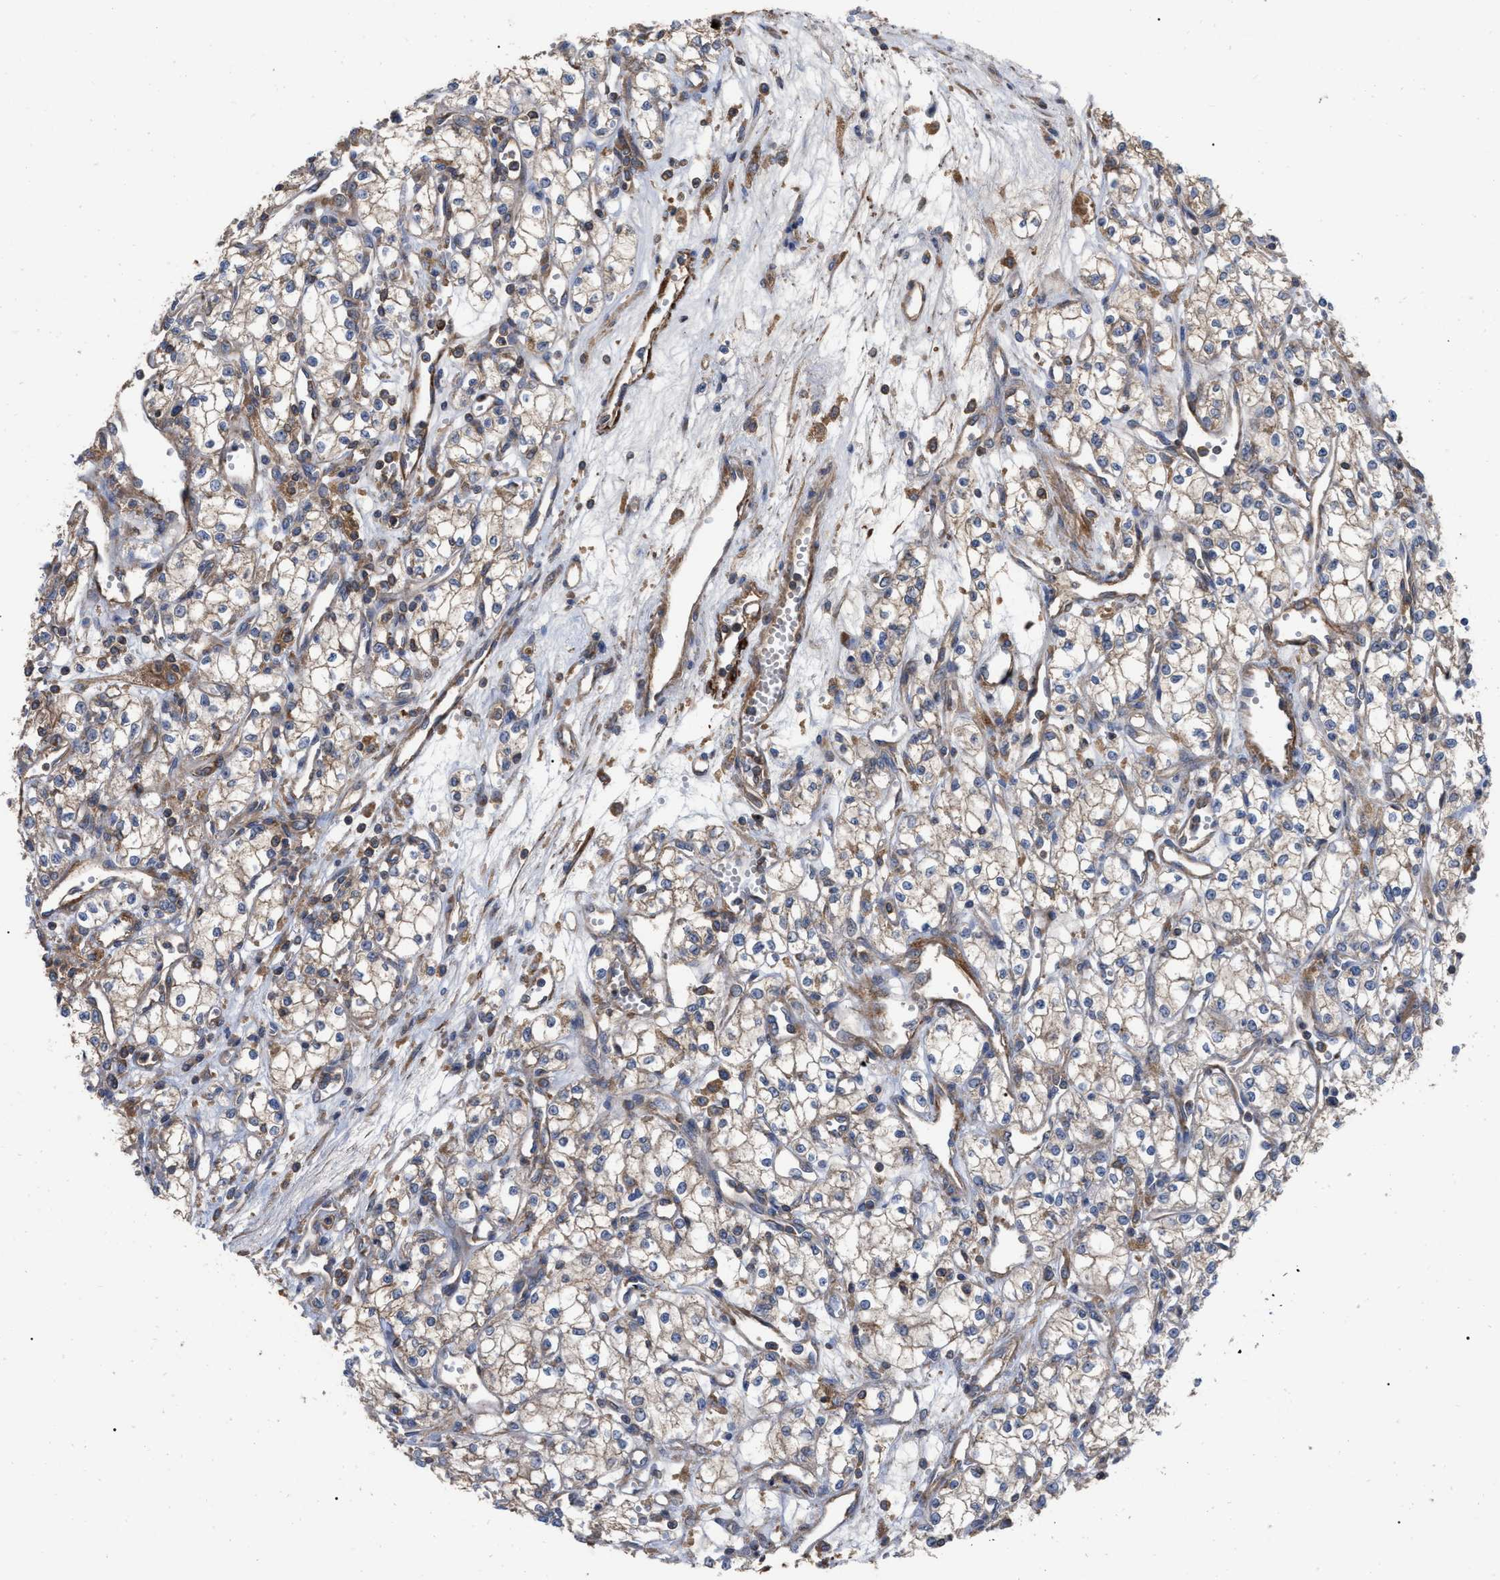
{"staining": {"intensity": "weak", "quantity": ">75%", "location": "cytoplasmic/membranous"}, "tissue": "renal cancer", "cell_type": "Tumor cells", "image_type": "cancer", "snomed": [{"axis": "morphology", "description": "Adenocarcinoma, NOS"}, {"axis": "topography", "description": "Kidney"}], "caption": "Immunohistochemical staining of renal adenocarcinoma exhibits low levels of weak cytoplasmic/membranous positivity in about >75% of tumor cells. The staining was performed using DAB, with brown indicating positive protein expression. Nuclei are stained blue with hematoxylin.", "gene": "RABEP1", "patient": {"sex": "male", "age": 59}}